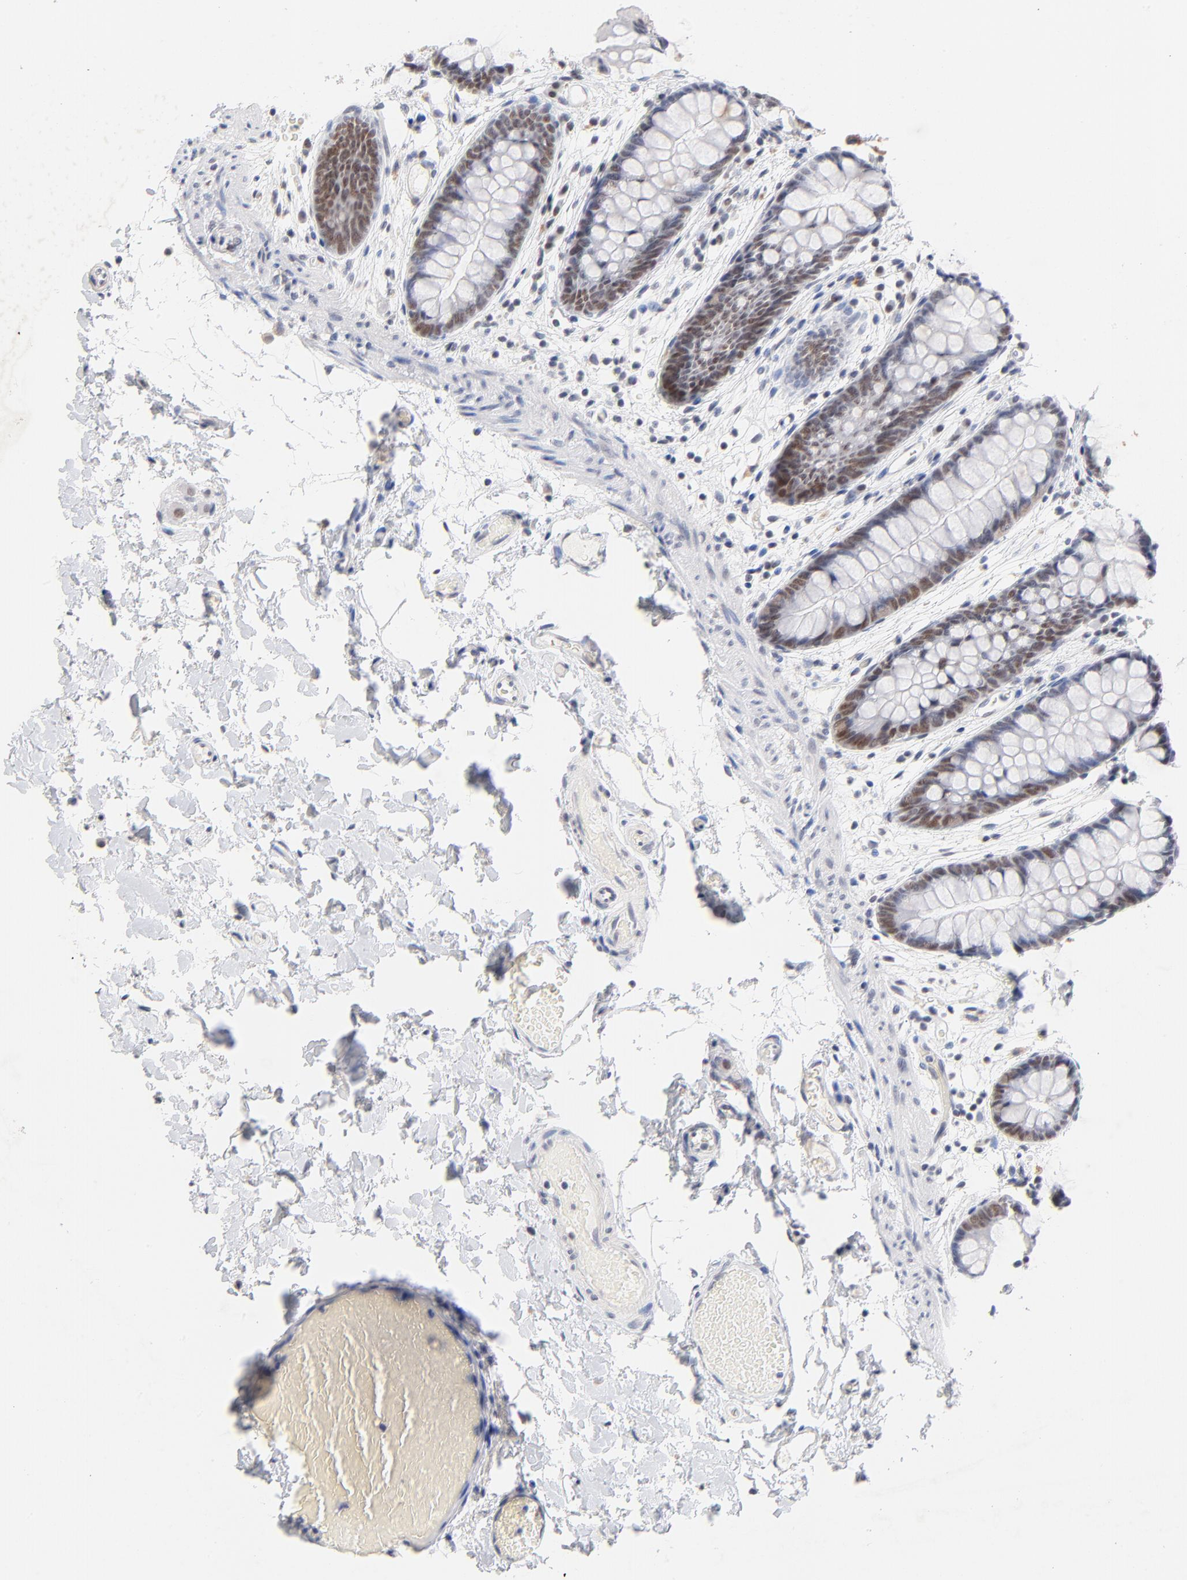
{"staining": {"intensity": "negative", "quantity": "none", "location": "none"}, "tissue": "colon", "cell_type": "Endothelial cells", "image_type": "normal", "snomed": [{"axis": "morphology", "description": "Normal tissue, NOS"}, {"axis": "topography", "description": "Smooth muscle"}, {"axis": "topography", "description": "Colon"}], "caption": "This is a image of immunohistochemistry (IHC) staining of benign colon, which shows no expression in endothelial cells.", "gene": "ORC2", "patient": {"sex": "male", "age": 67}}